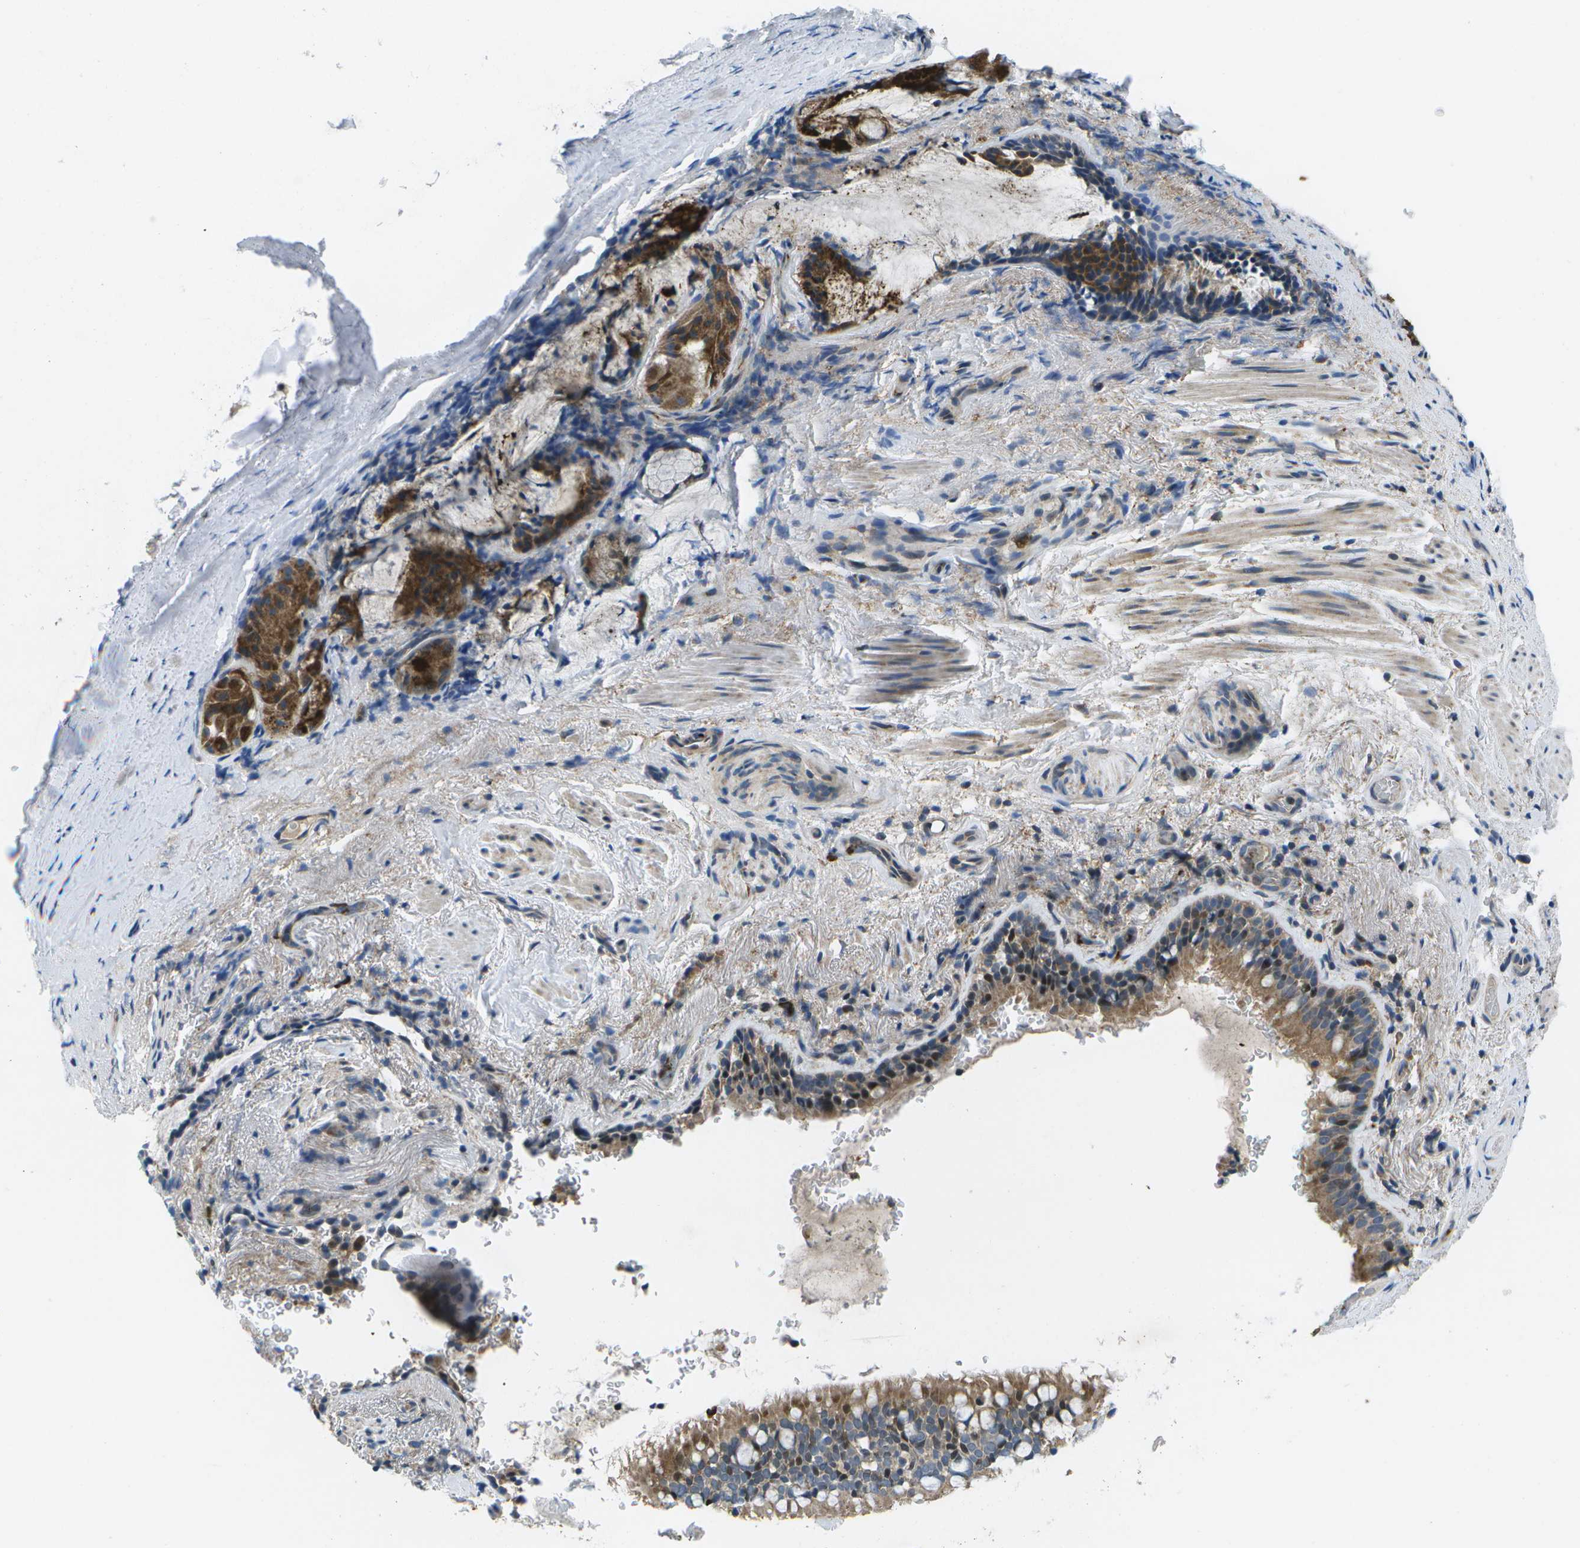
{"staining": {"intensity": "moderate", "quantity": ">75%", "location": "cytoplasmic/membranous"}, "tissue": "bronchus", "cell_type": "Respiratory epithelial cells", "image_type": "normal", "snomed": [{"axis": "morphology", "description": "Normal tissue, NOS"}, {"axis": "morphology", "description": "Inflammation, NOS"}, {"axis": "topography", "description": "Cartilage tissue"}, {"axis": "topography", "description": "Bronchus"}], "caption": "Protein staining demonstrates moderate cytoplasmic/membranous expression in about >75% of respiratory epithelial cells in benign bronchus. The protein of interest is shown in brown color, while the nuclei are stained blue.", "gene": "GALNT15", "patient": {"sex": "male", "age": 77}}